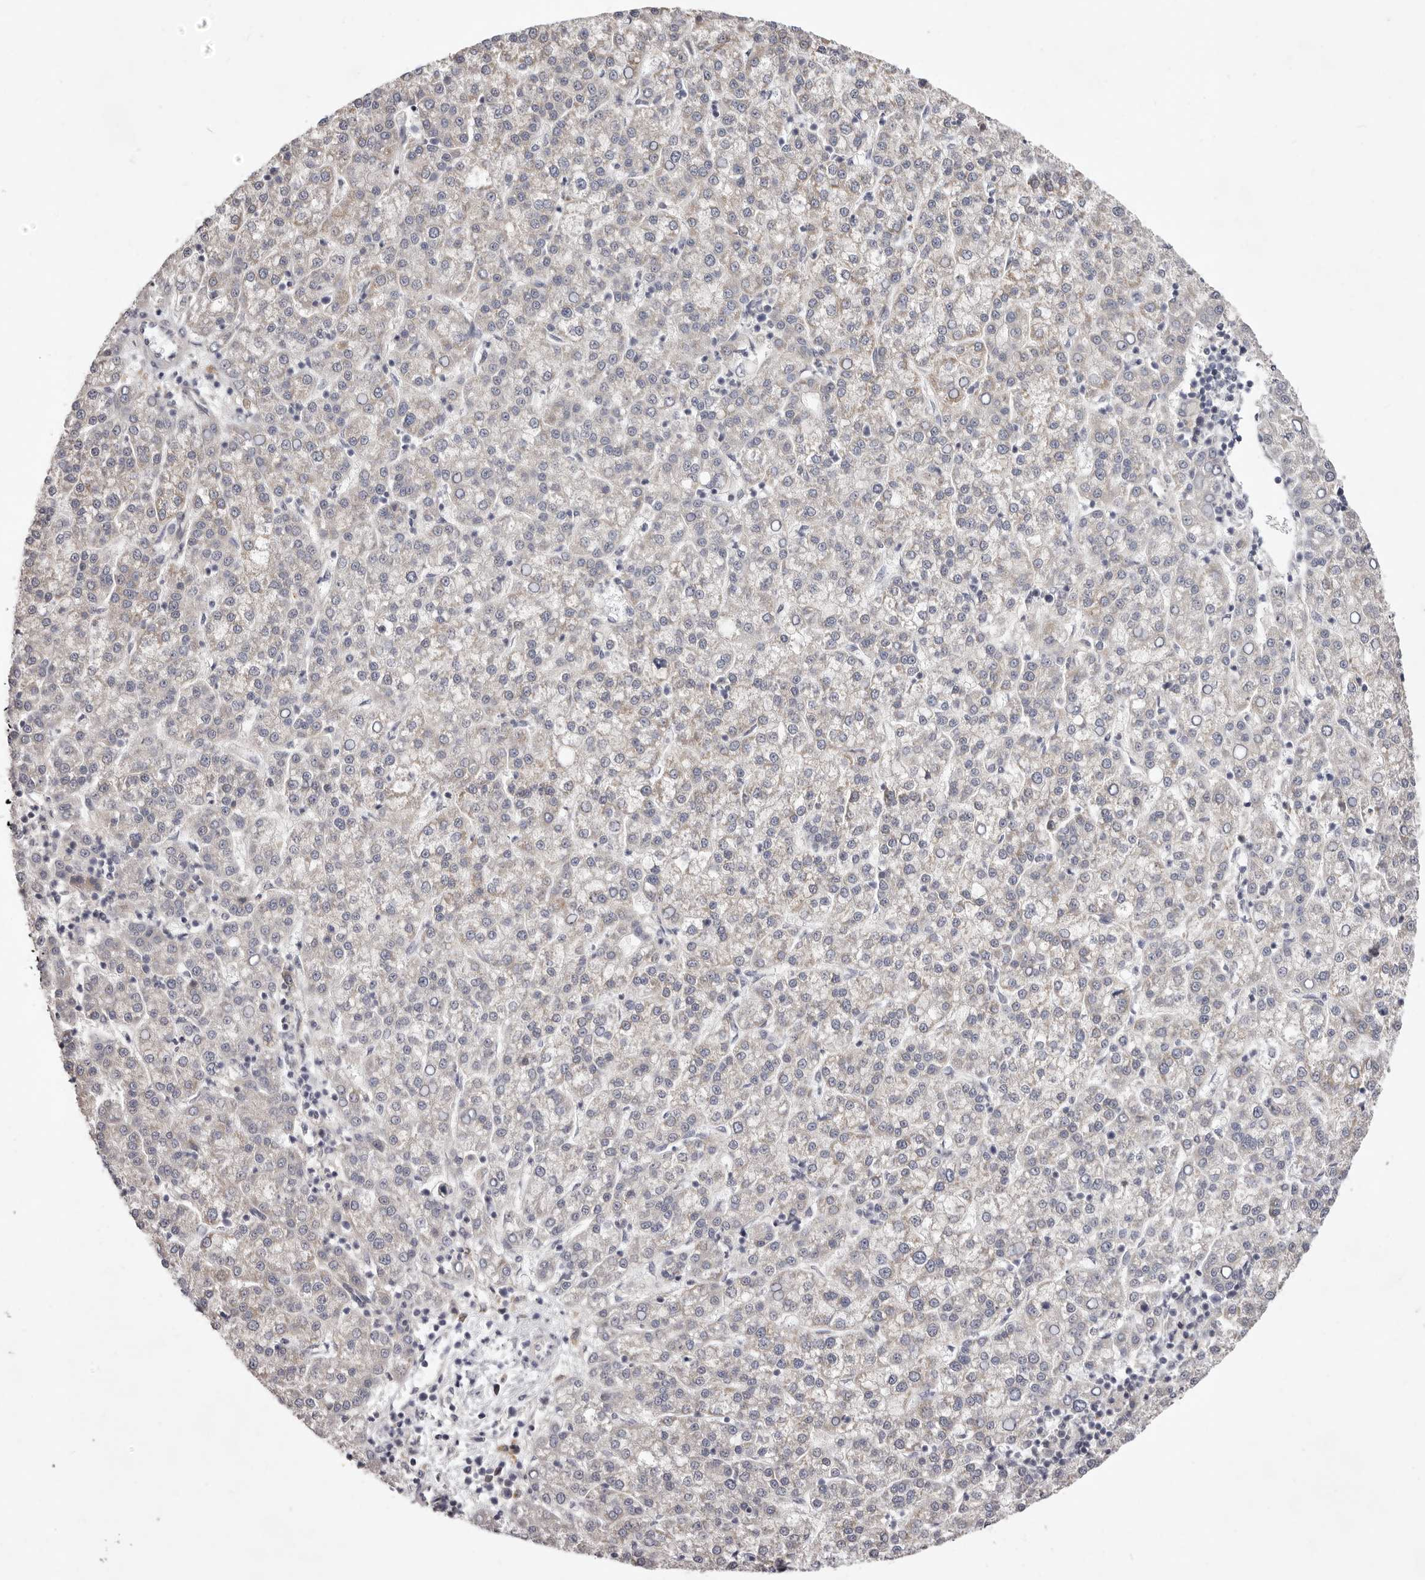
{"staining": {"intensity": "negative", "quantity": "none", "location": "none"}, "tissue": "liver cancer", "cell_type": "Tumor cells", "image_type": "cancer", "snomed": [{"axis": "morphology", "description": "Carcinoma, Hepatocellular, NOS"}, {"axis": "topography", "description": "Liver"}], "caption": "Micrograph shows no protein expression in tumor cells of liver cancer (hepatocellular carcinoma) tissue.", "gene": "GARNL3", "patient": {"sex": "female", "age": 58}}